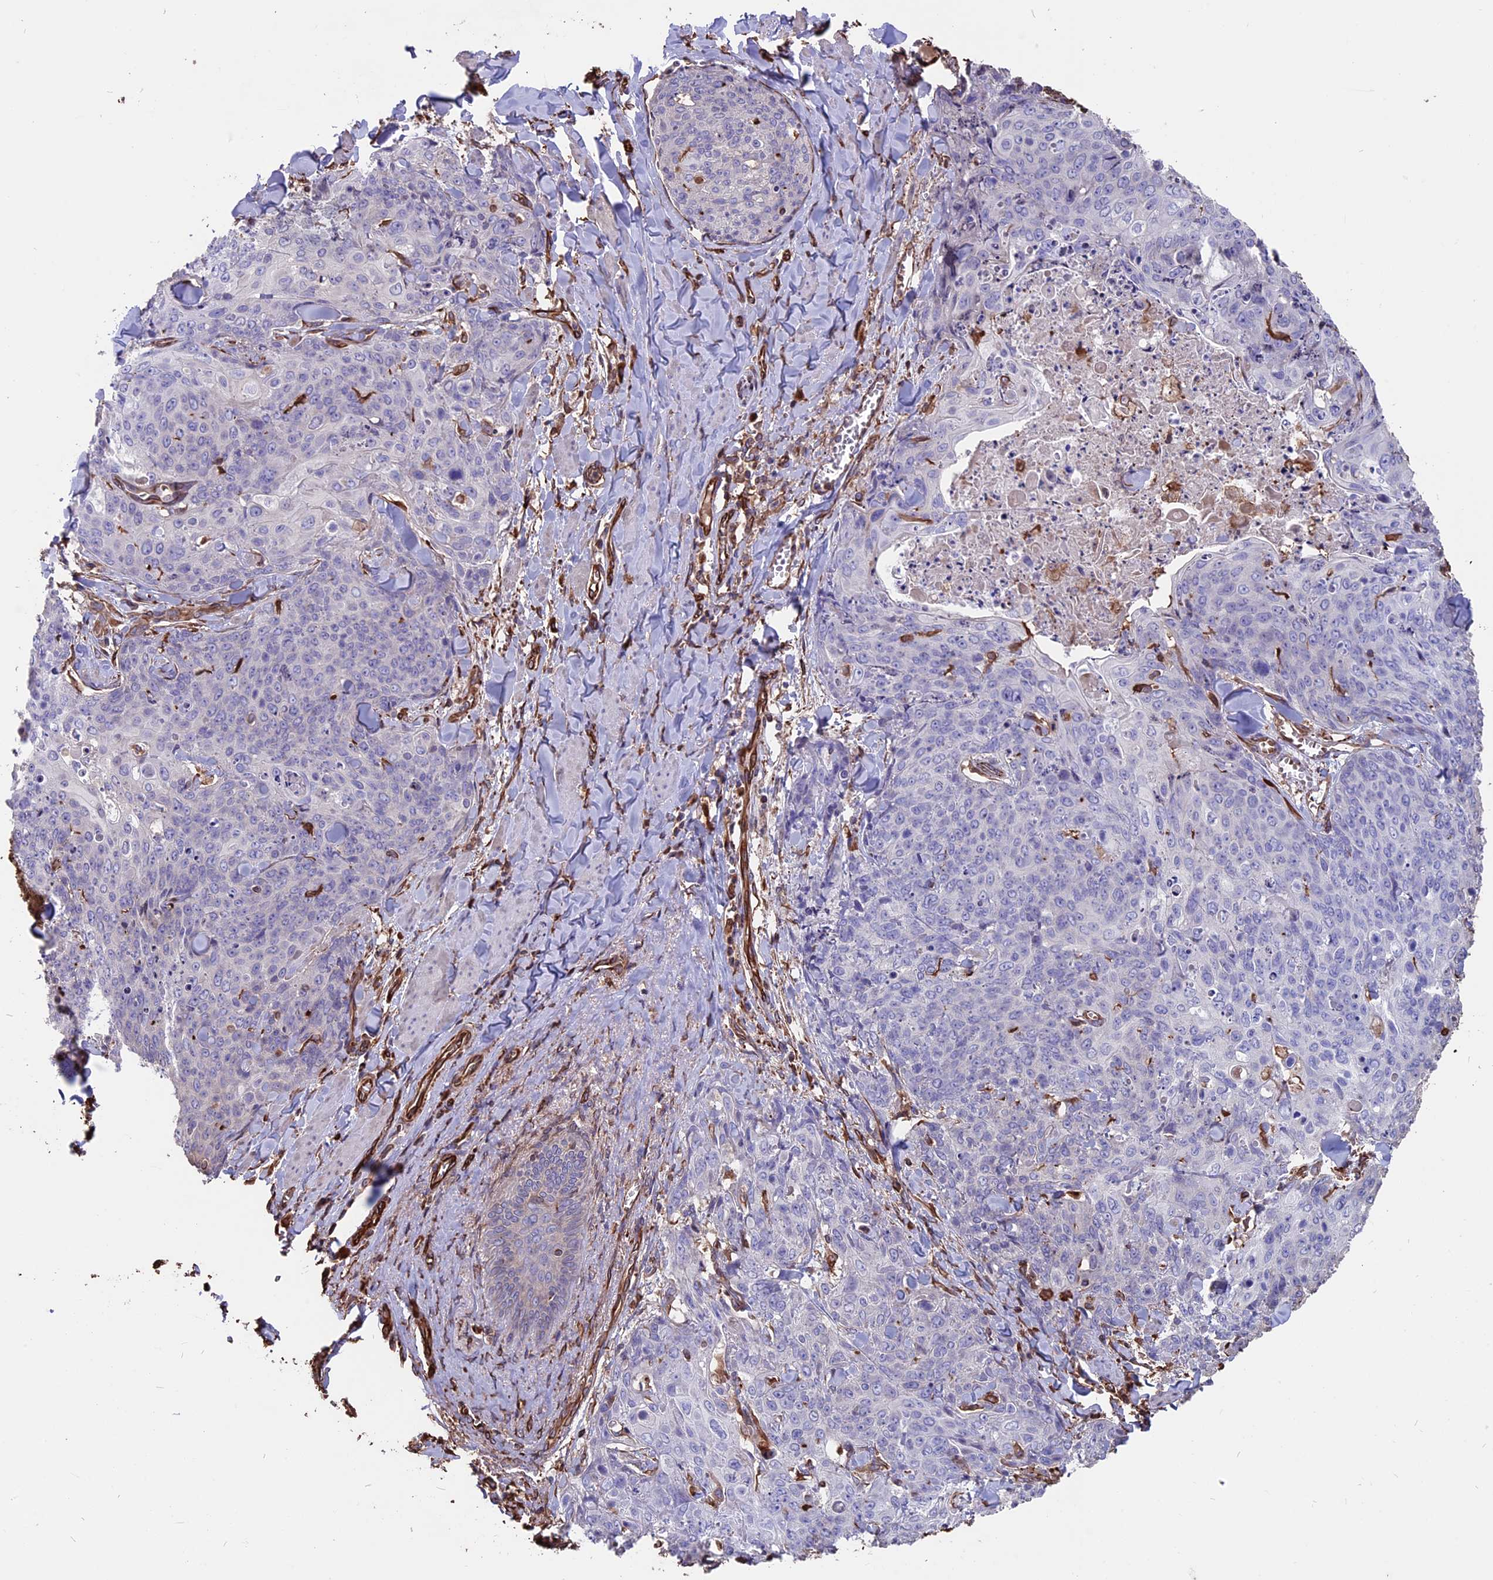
{"staining": {"intensity": "negative", "quantity": "none", "location": "none"}, "tissue": "skin cancer", "cell_type": "Tumor cells", "image_type": "cancer", "snomed": [{"axis": "morphology", "description": "Squamous cell carcinoma, NOS"}, {"axis": "topography", "description": "Skin"}, {"axis": "topography", "description": "Vulva"}], "caption": "The immunohistochemistry (IHC) histopathology image has no significant staining in tumor cells of skin cancer tissue. (DAB (3,3'-diaminobenzidine) IHC, high magnification).", "gene": "SEH1L", "patient": {"sex": "female", "age": 85}}